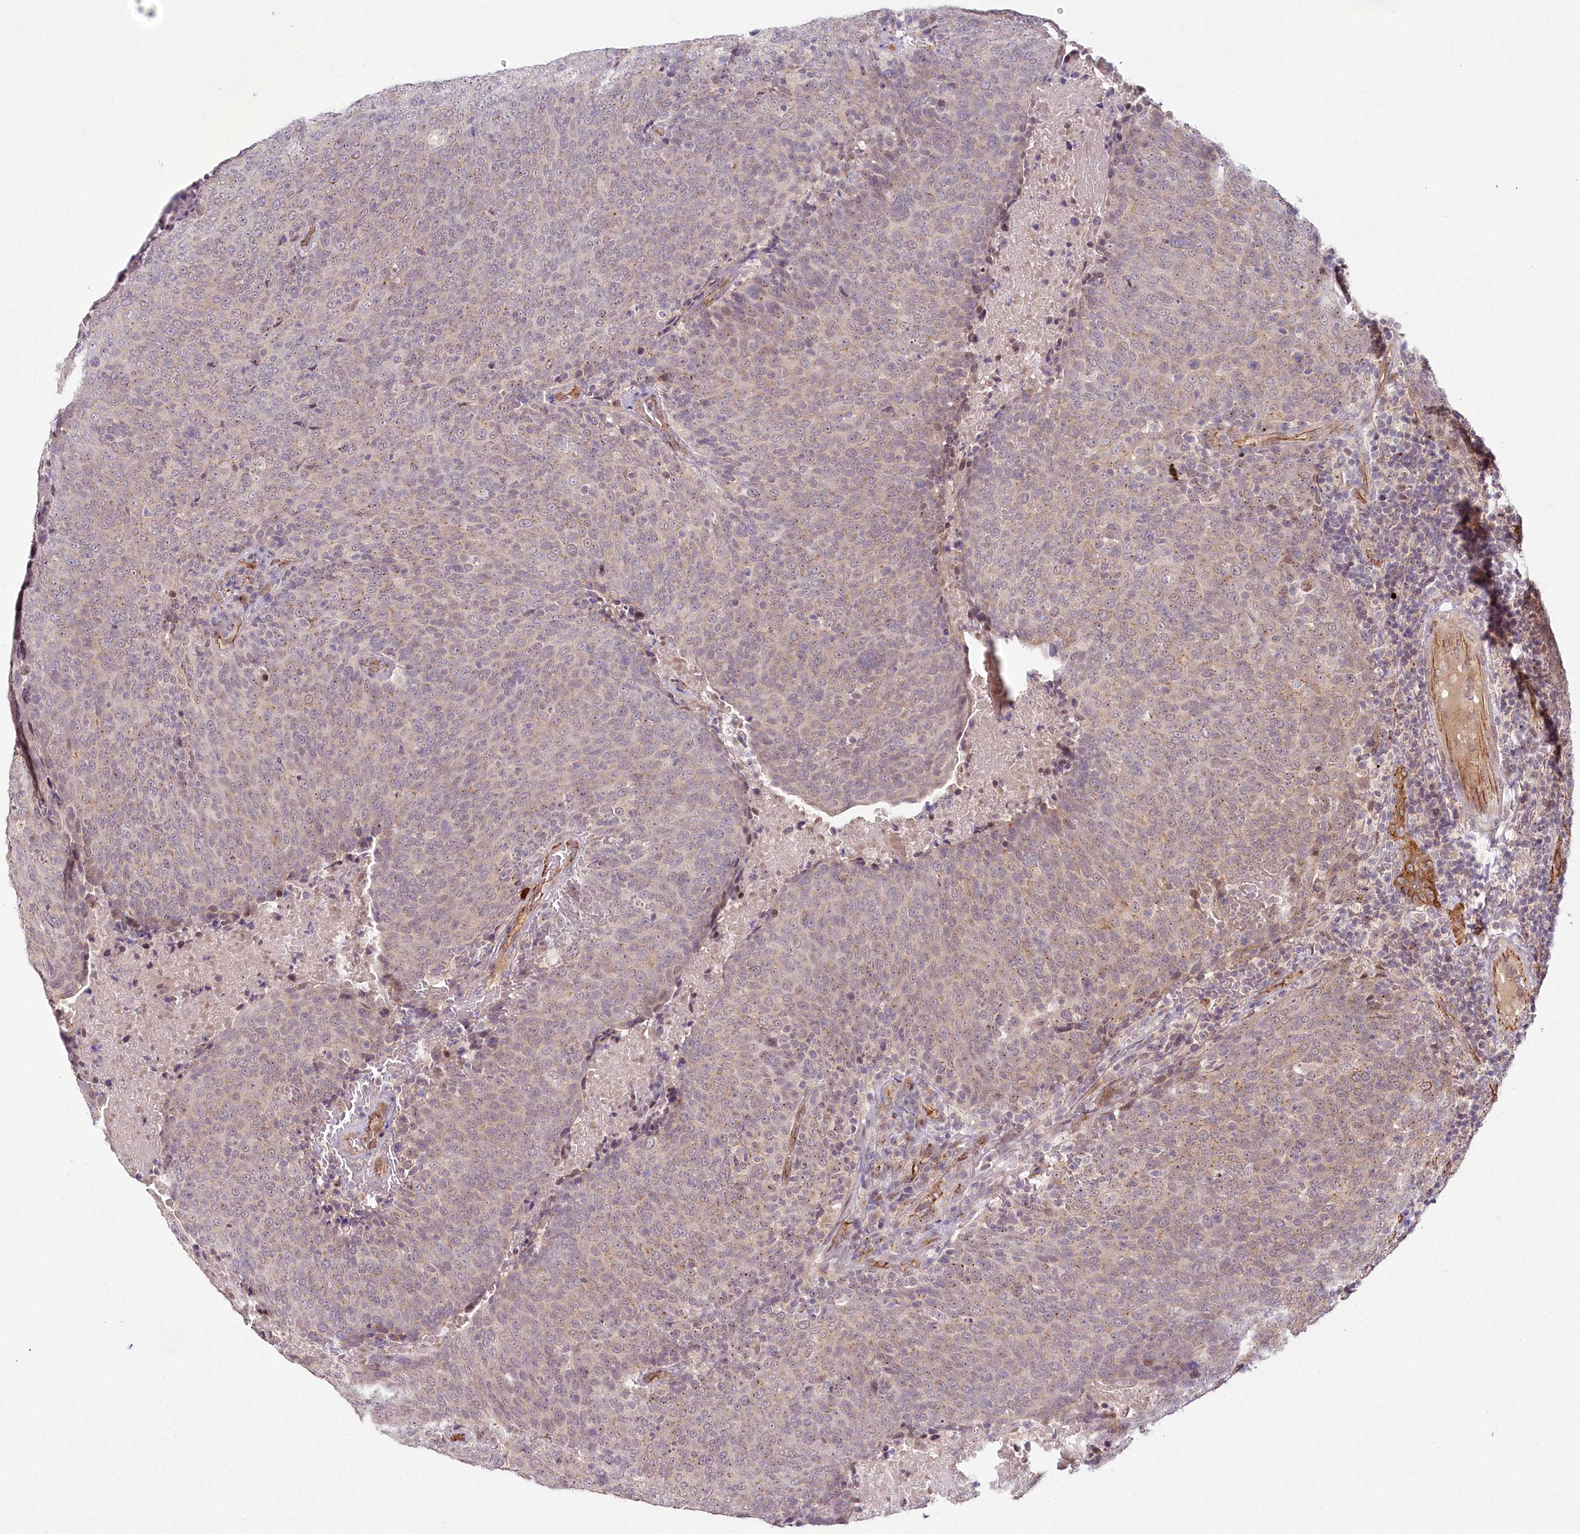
{"staining": {"intensity": "weak", "quantity": "25%-75%", "location": "nuclear"}, "tissue": "head and neck cancer", "cell_type": "Tumor cells", "image_type": "cancer", "snomed": [{"axis": "morphology", "description": "Squamous cell carcinoma, NOS"}, {"axis": "morphology", "description": "Squamous cell carcinoma, metastatic, NOS"}, {"axis": "topography", "description": "Lymph node"}, {"axis": "topography", "description": "Head-Neck"}], "caption": "DAB immunohistochemical staining of head and neck cancer reveals weak nuclear protein staining in approximately 25%-75% of tumor cells.", "gene": "ALKBH8", "patient": {"sex": "male", "age": 62}}